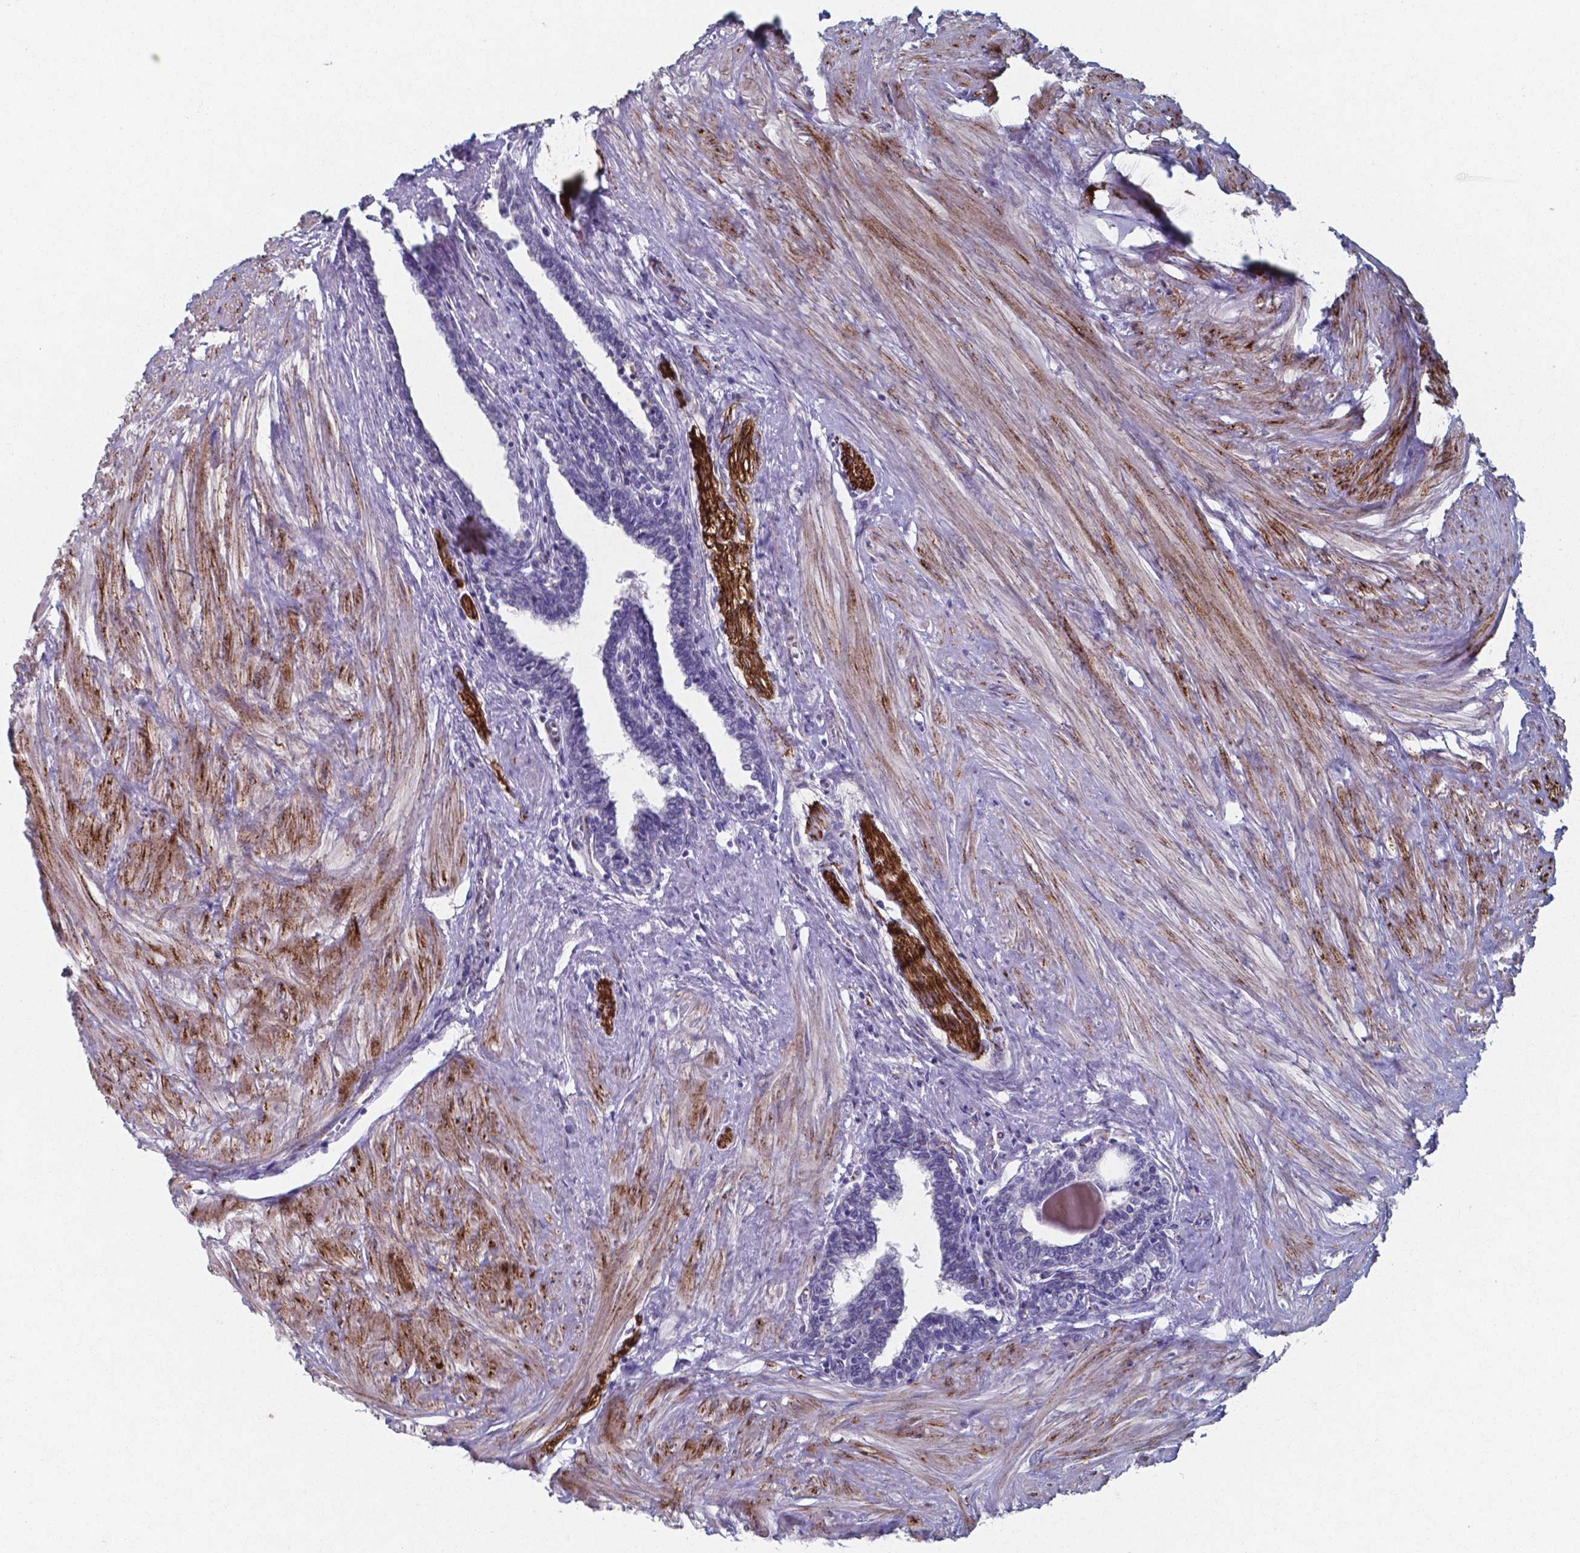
{"staining": {"intensity": "negative", "quantity": "none", "location": "none"}, "tissue": "prostate", "cell_type": "Glandular cells", "image_type": "normal", "snomed": [{"axis": "morphology", "description": "Normal tissue, NOS"}, {"axis": "topography", "description": "Prostate"}], "caption": "A micrograph of prostate stained for a protein displays no brown staining in glandular cells.", "gene": "PLA2R1", "patient": {"sex": "male", "age": 55}}